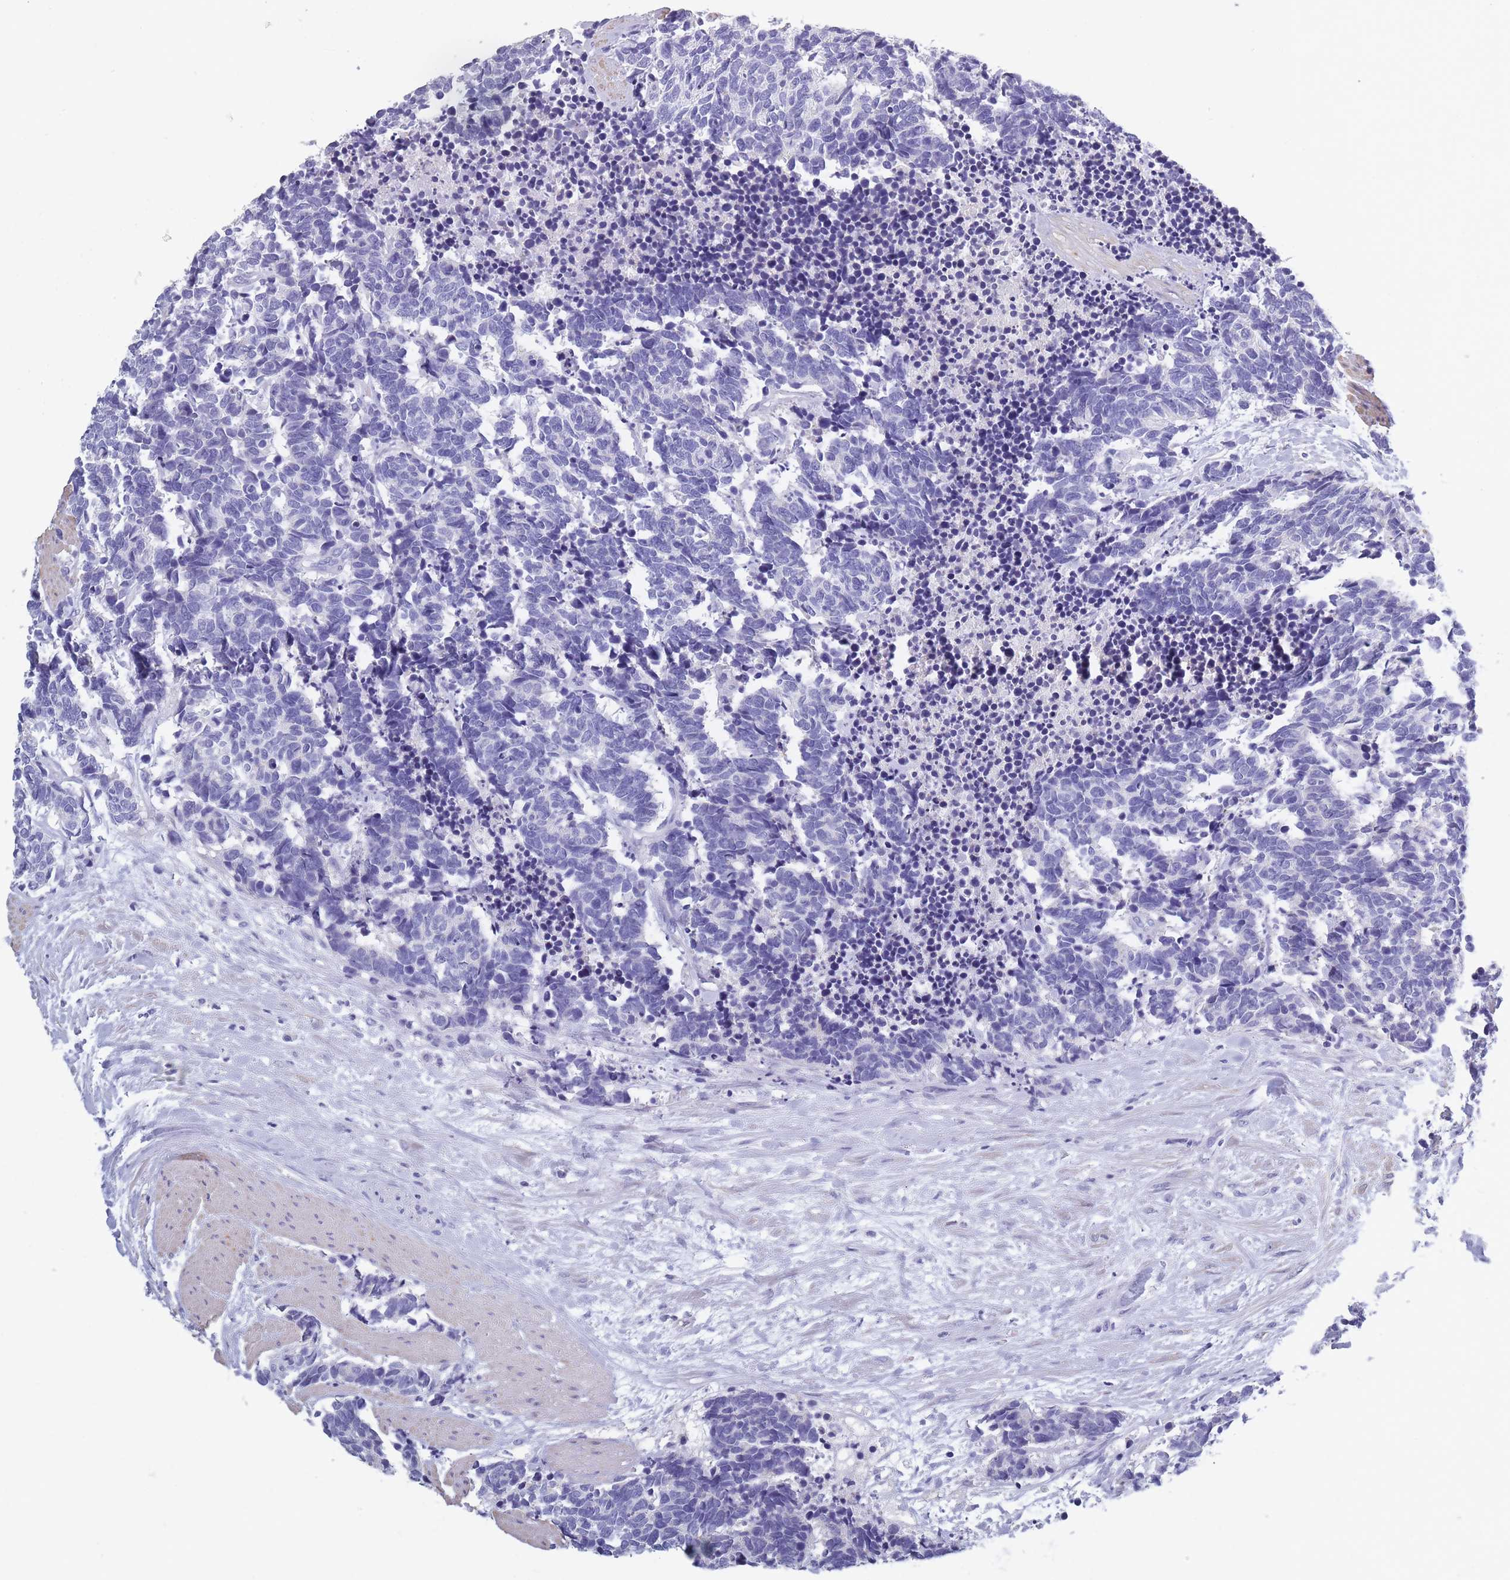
{"staining": {"intensity": "negative", "quantity": "none", "location": "none"}, "tissue": "carcinoid", "cell_type": "Tumor cells", "image_type": "cancer", "snomed": [{"axis": "morphology", "description": "Carcinoma, NOS"}, {"axis": "morphology", "description": "Carcinoid, malignant, NOS"}, {"axis": "topography", "description": "Prostate"}], "caption": "There is no significant positivity in tumor cells of carcinoma.", "gene": "OR4C5", "patient": {"sex": "male", "age": 57}}